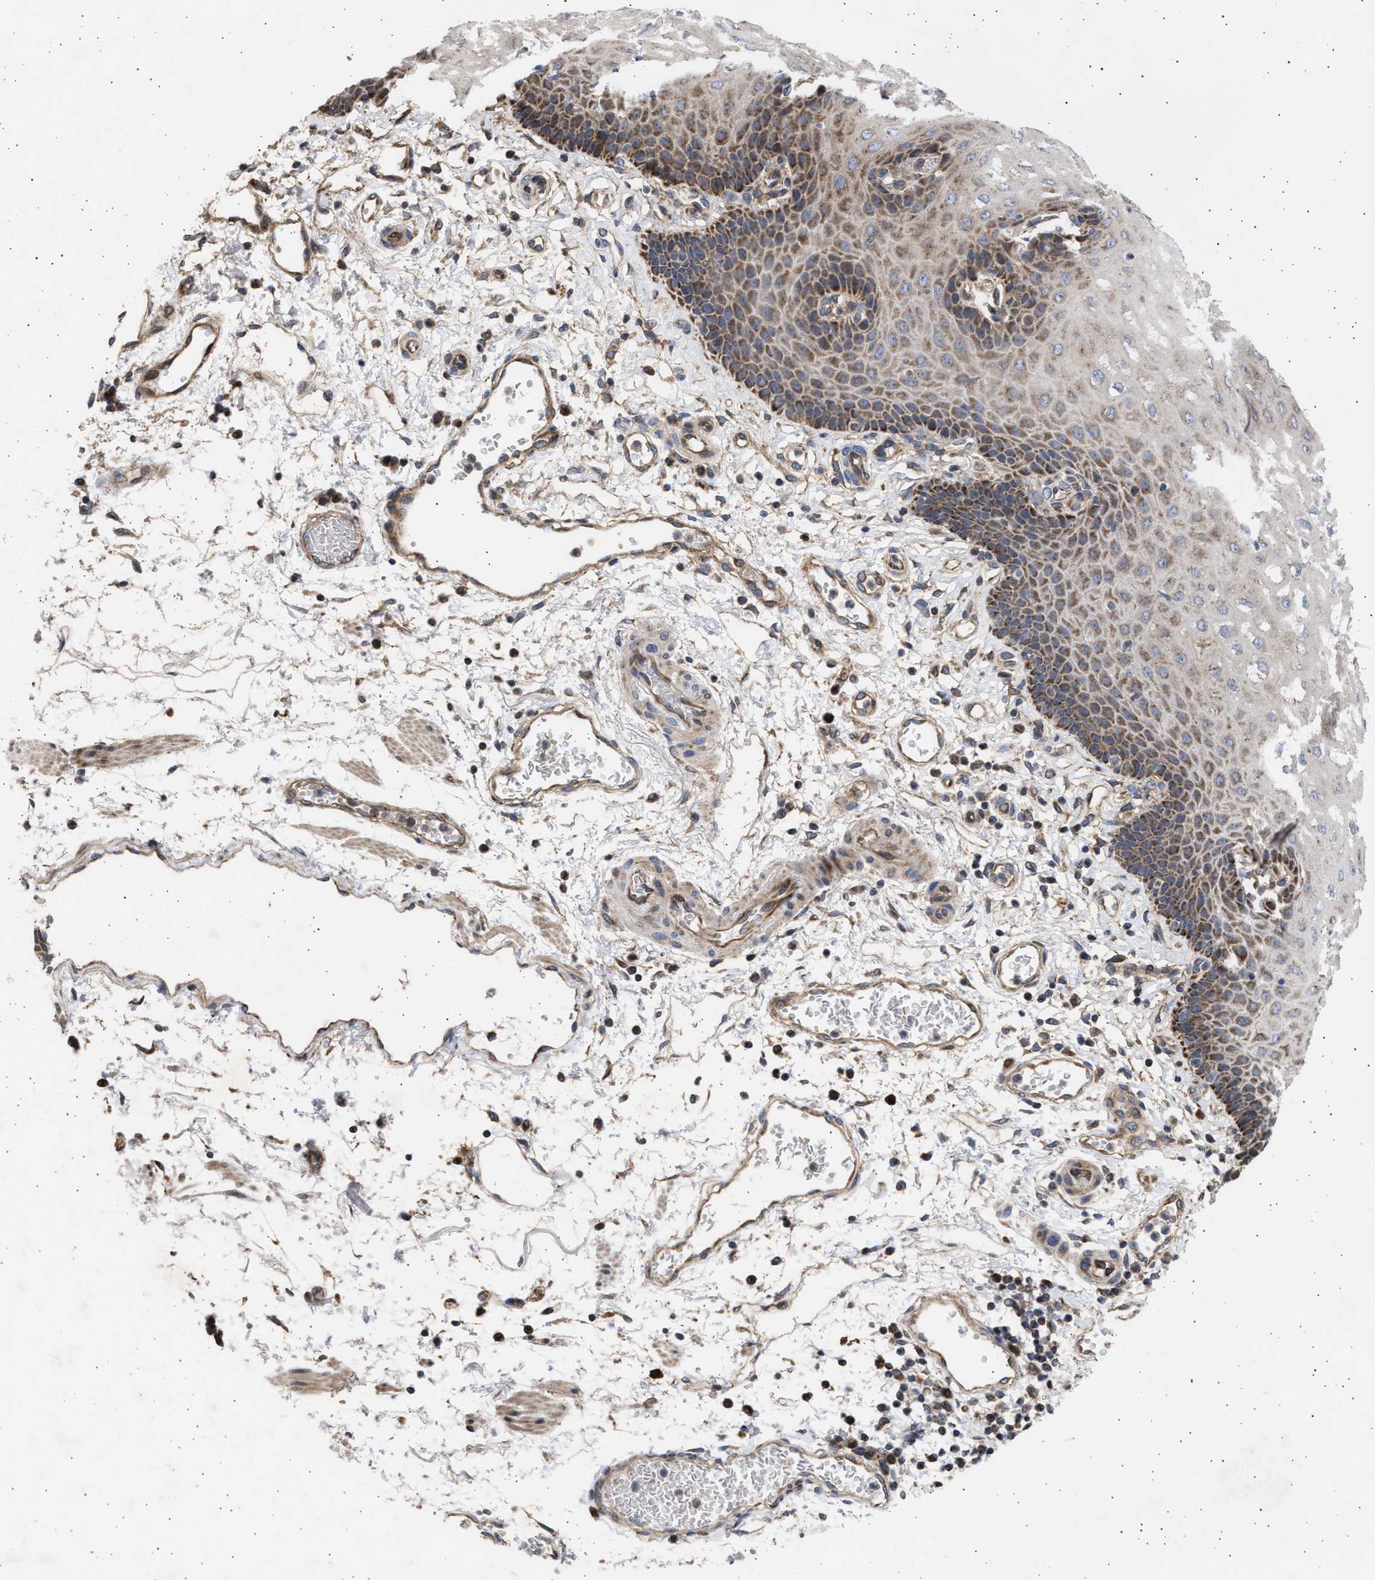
{"staining": {"intensity": "strong", "quantity": "25%-75%", "location": "cytoplasmic/membranous"}, "tissue": "esophagus", "cell_type": "Squamous epithelial cells", "image_type": "normal", "snomed": [{"axis": "morphology", "description": "Normal tissue, NOS"}, {"axis": "topography", "description": "Esophagus"}], "caption": "Immunohistochemical staining of benign human esophagus demonstrates 25%-75% levels of strong cytoplasmic/membranous protein staining in about 25%-75% of squamous epithelial cells.", "gene": "TTC19", "patient": {"sex": "male", "age": 54}}